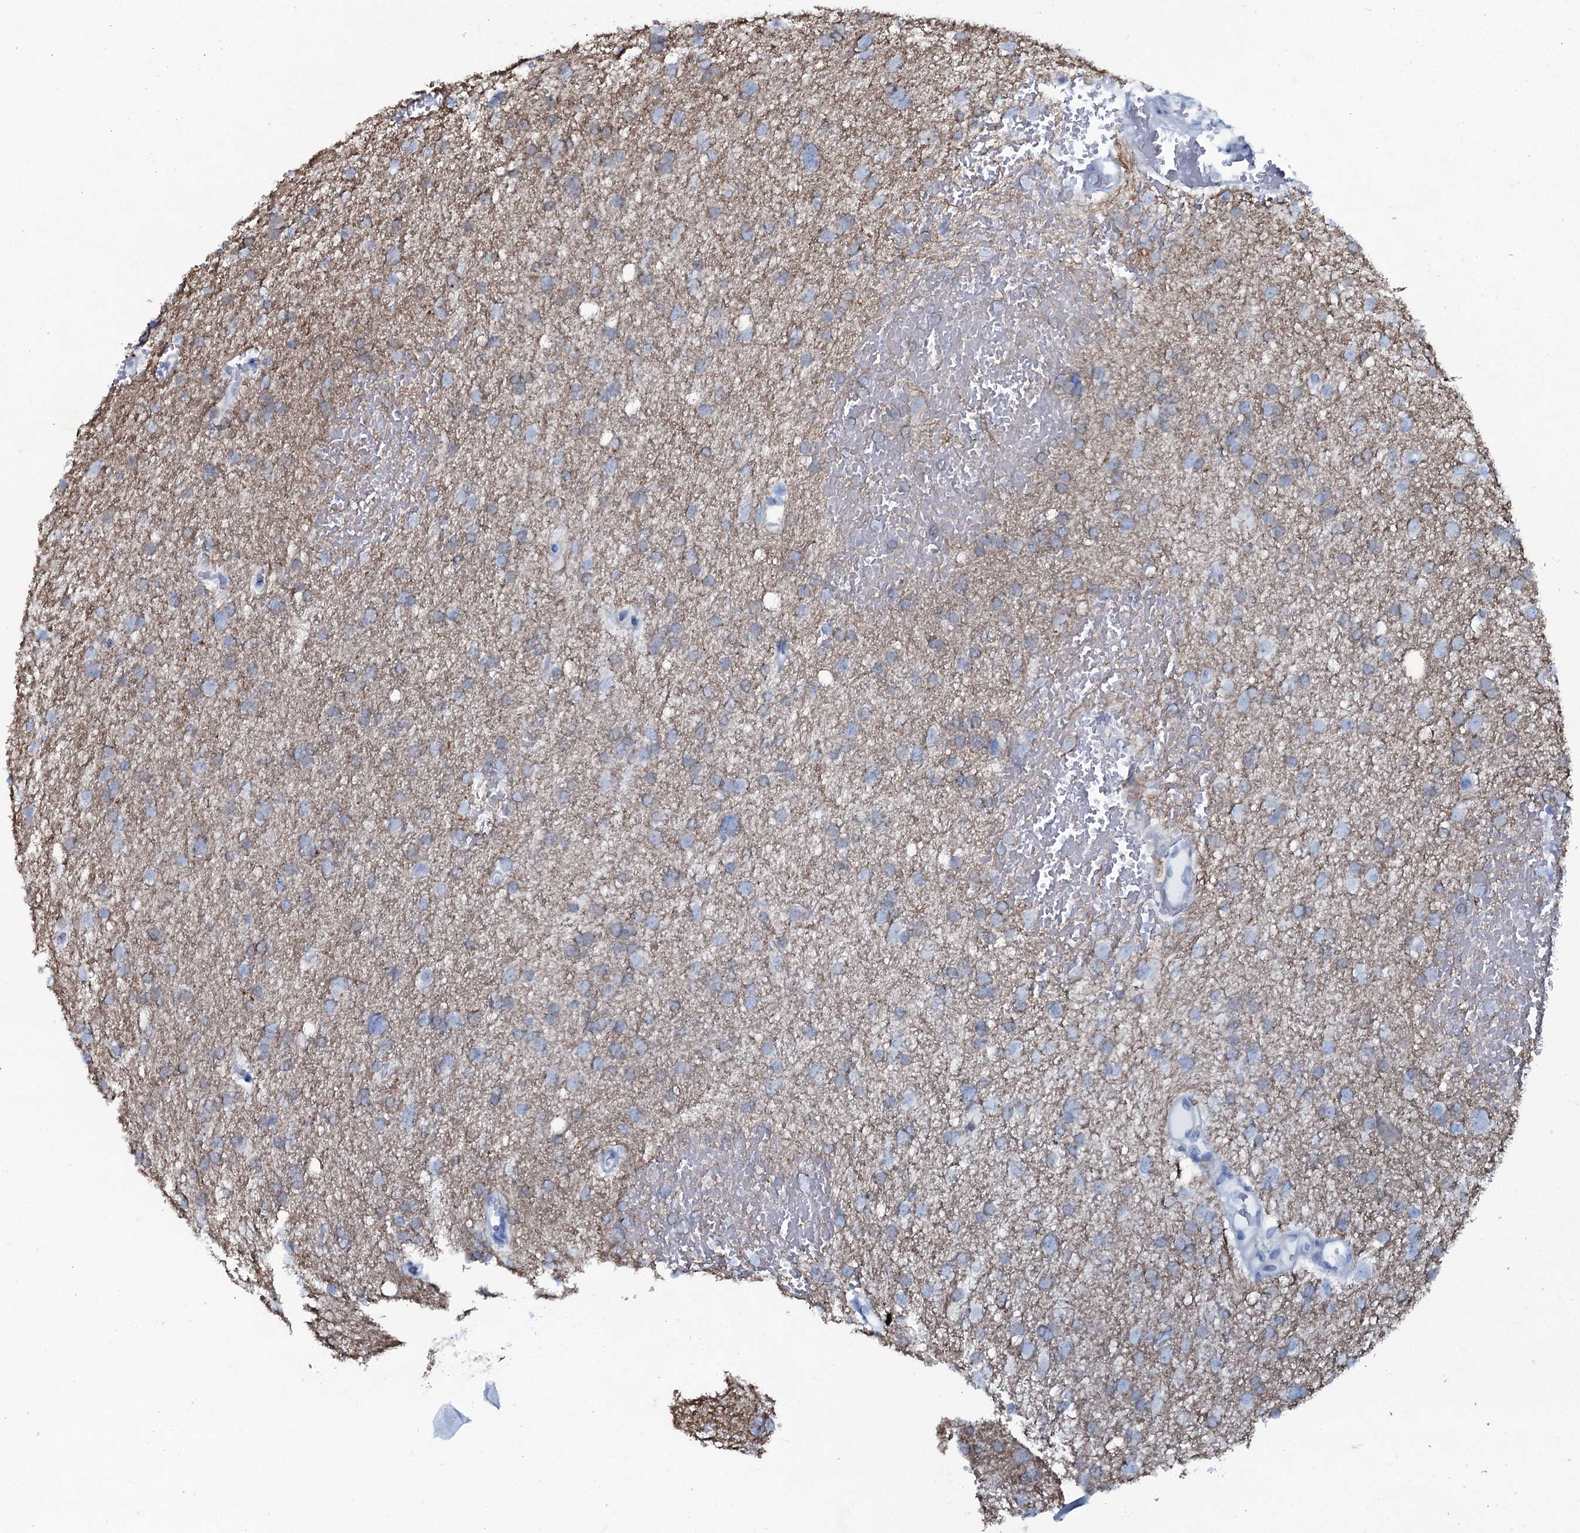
{"staining": {"intensity": "weak", "quantity": "<25%", "location": "cytoplasmic/membranous"}, "tissue": "glioma", "cell_type": "Tumor cells", "image_type": "cancer", "snomed": [{"axis": "morphology", "description": "Glioma, malignant, High grade"}, {"axis": "topography", "description": "Cerebral cortex"}], "caption": "Immunohistochemical staining of human glioma exhibits no significant expression in tumor cells. (Brightfield microscopy of DAB immunohistochemistry (IHC) at high magnification).", "gene": "SLC4A7", "patient": {"sex": "female", "age": 36}}